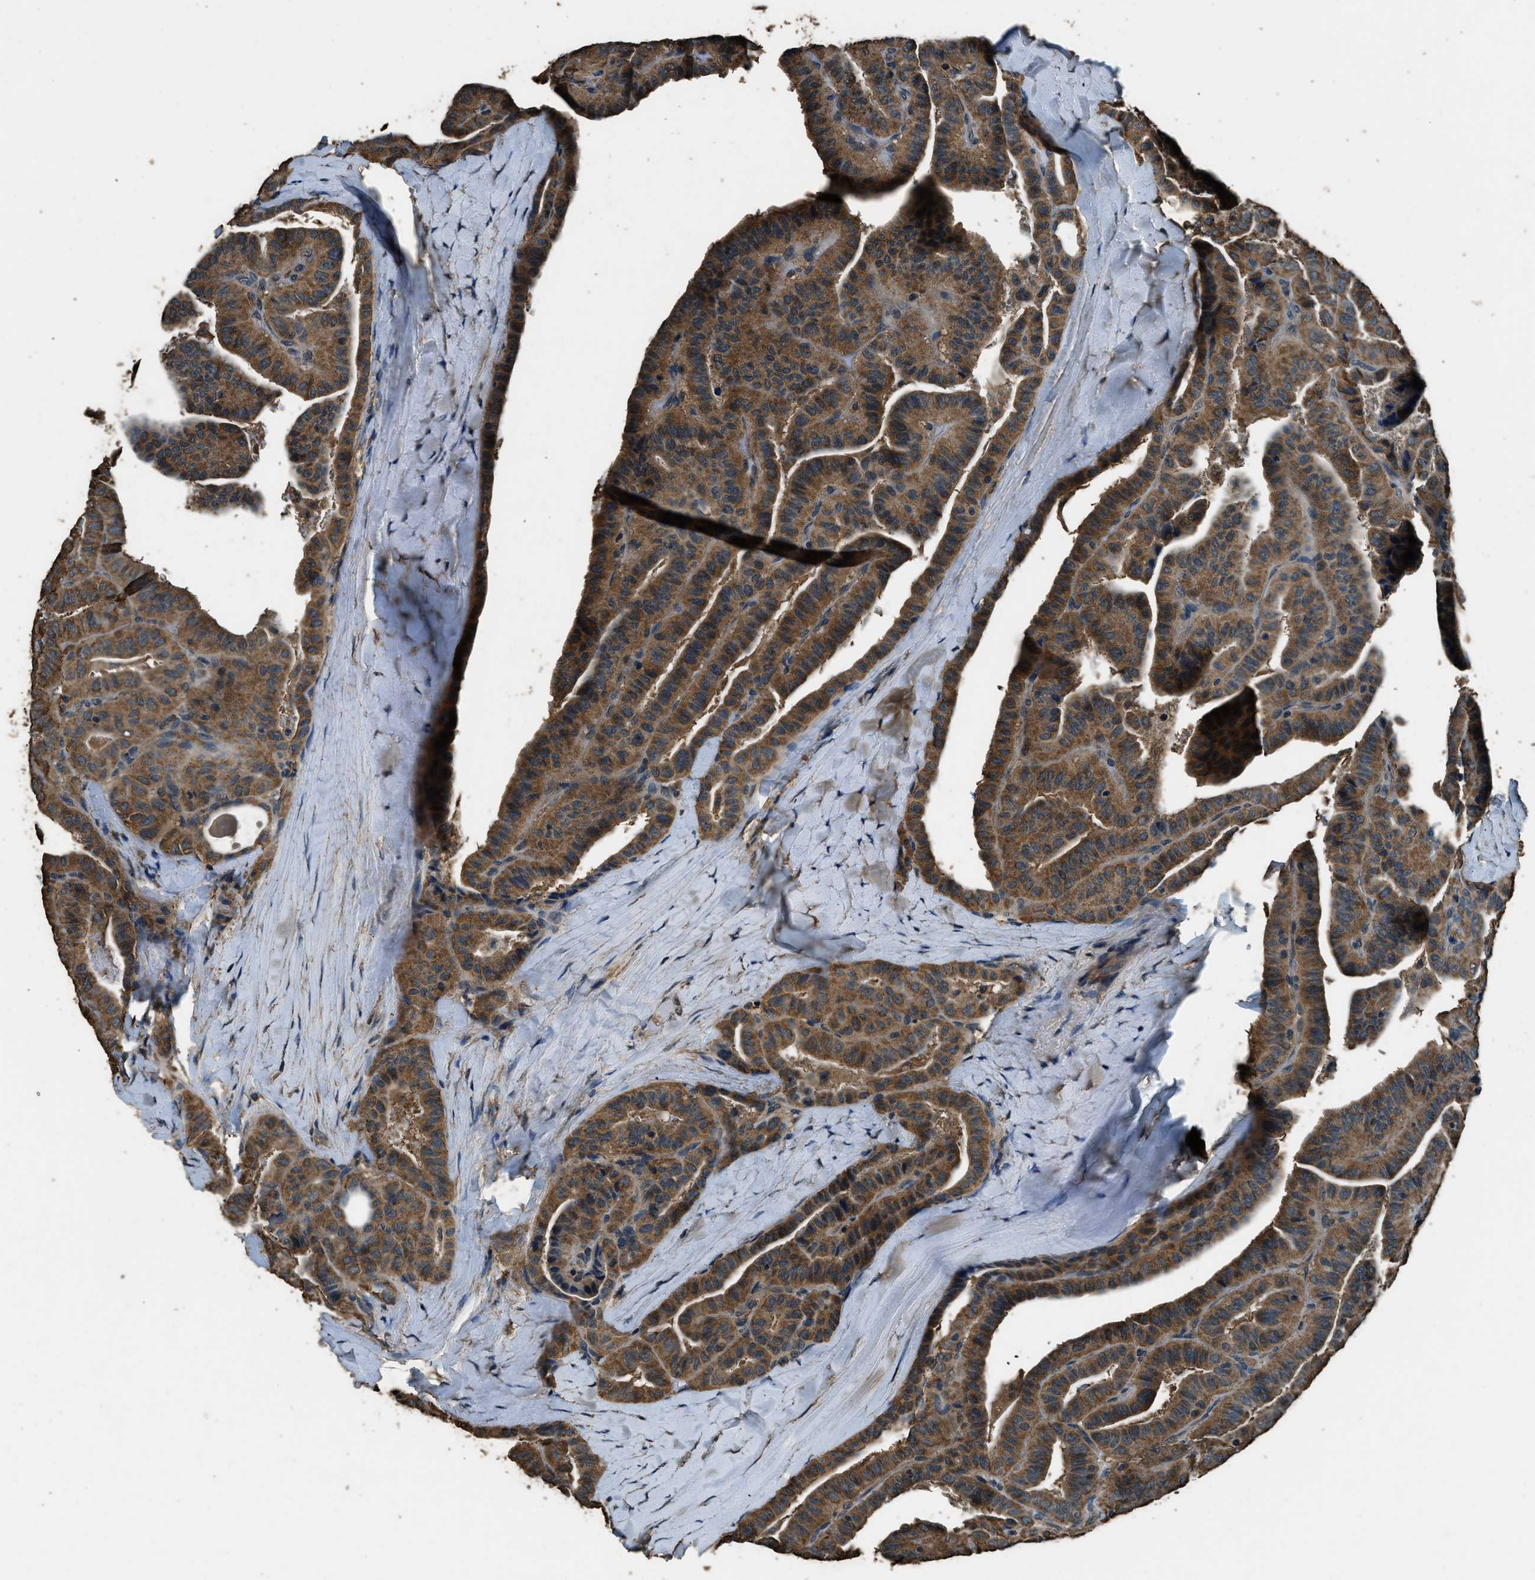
{"staining": {"intensity": "strong", "quantity": ">75%", "location": "cytoplasmic/membranous"}, "tissue": "thyroid cancer", "cell_type": "Tumor cells", "image_type": "cancer", "snomed": [{"axis": "morphology", "description": "Papillary adenocarcinoma, NOS"}, {"axis": "topography", "description": "Thyroid gland"}], "caption": "Thyroid cancer stained for a protein reveals strong cytoplasmic/membranous positivity in tumor cells. (DAB (3,3'-diaminobenzidine) = brown stain, brightfield microscopy at high magnification).", "gene": "SALL3", "patient": {"sex": "male", "age": 77}}